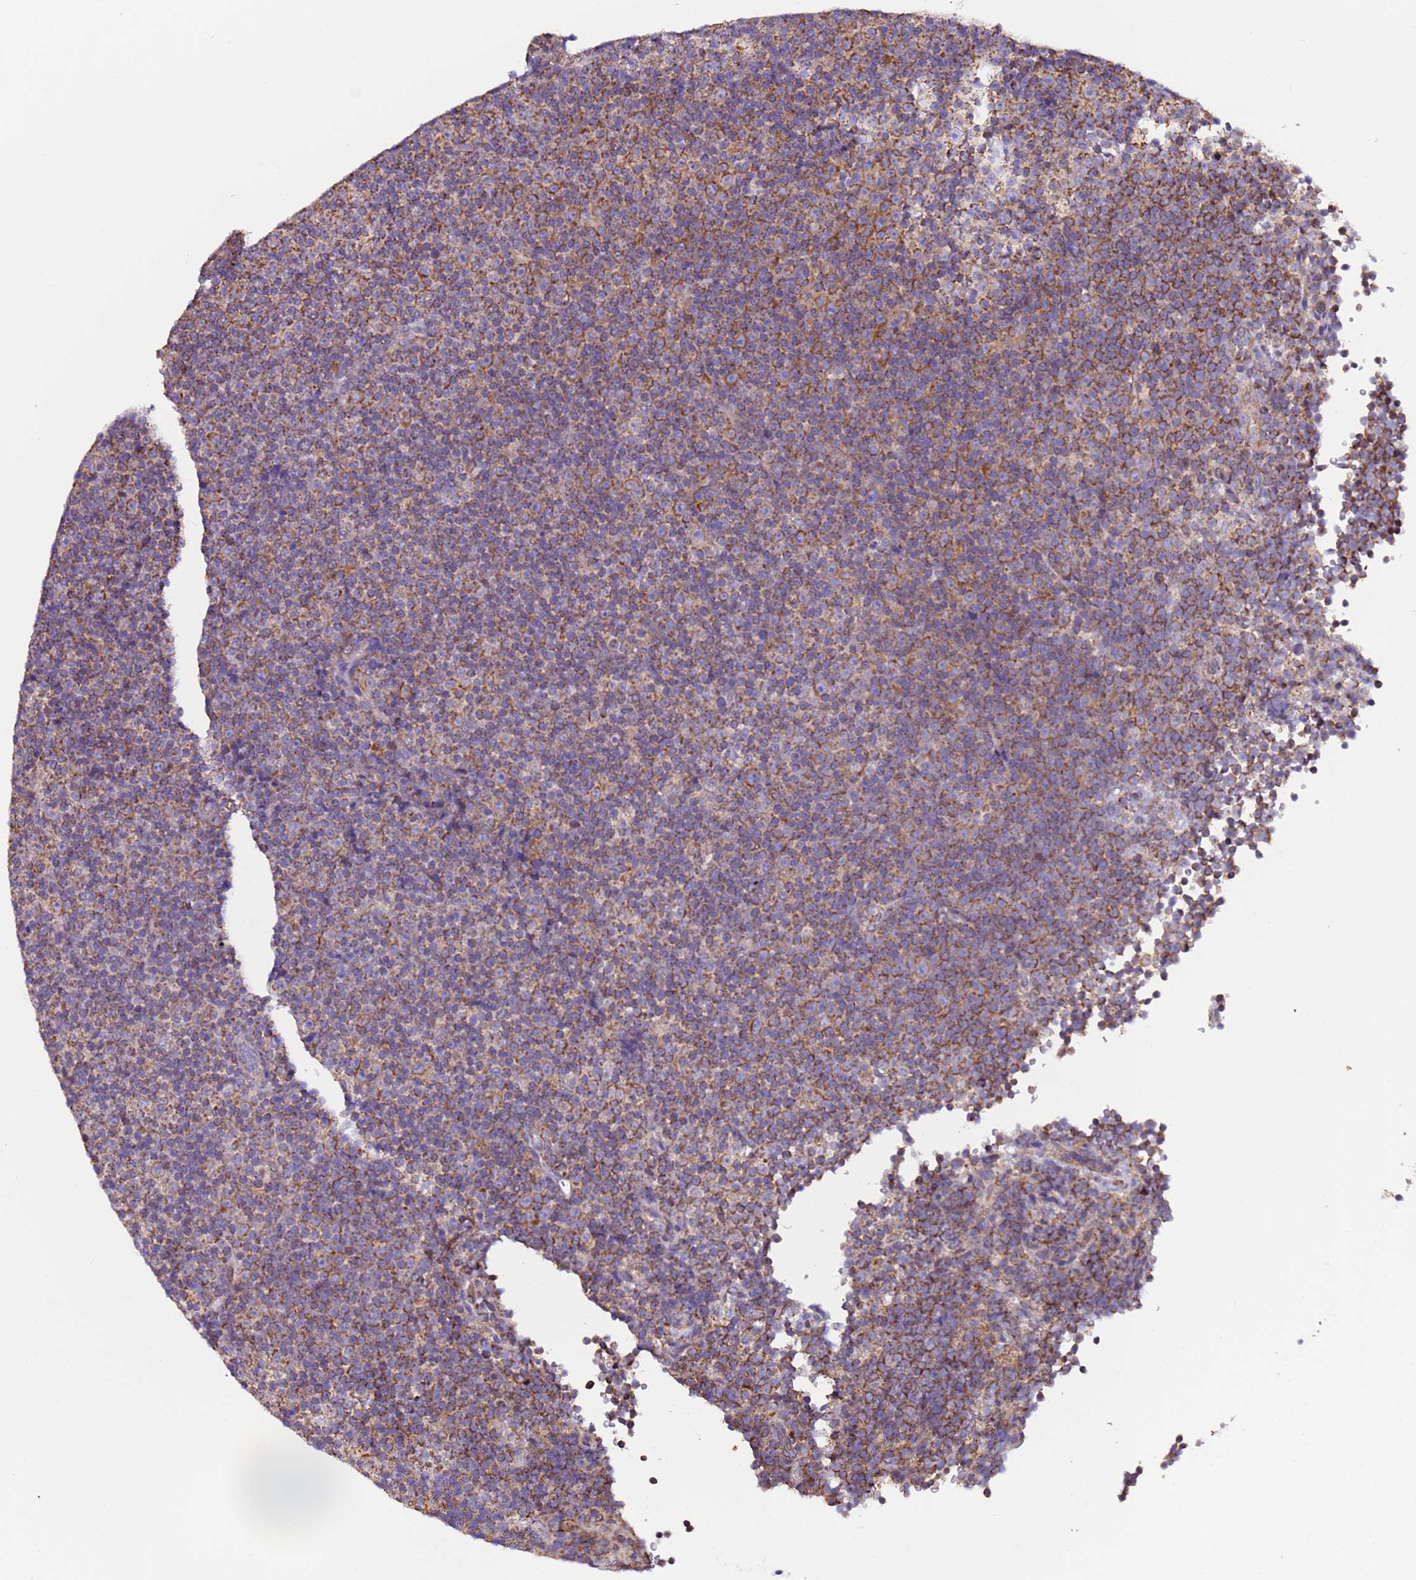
{"staining": {"intensity": "moderate", "quantity": "25%-75%", "location": "cytoplasmic/membranous"}, "tissue": "lymphoma", "cell_type": "Tumor cells", "image_type": "cancer", "snomed": [{"axis": "morphology", "description": "Malignant lymphoma, non-Hodgkin's type, Low grade"}, {"axis": "topography", "description": "Lymph node"}], "caption": "Immunohistochemical staining of human malignant lymphoma, non-Hodgkin's type (low-grade) displays medium levels of moderate cytoplasmic/membranous positivity in approximately 25%-75% of tumor cells.", "gene": "AHI1", "patient": {"sex": "female", "age": 67}}